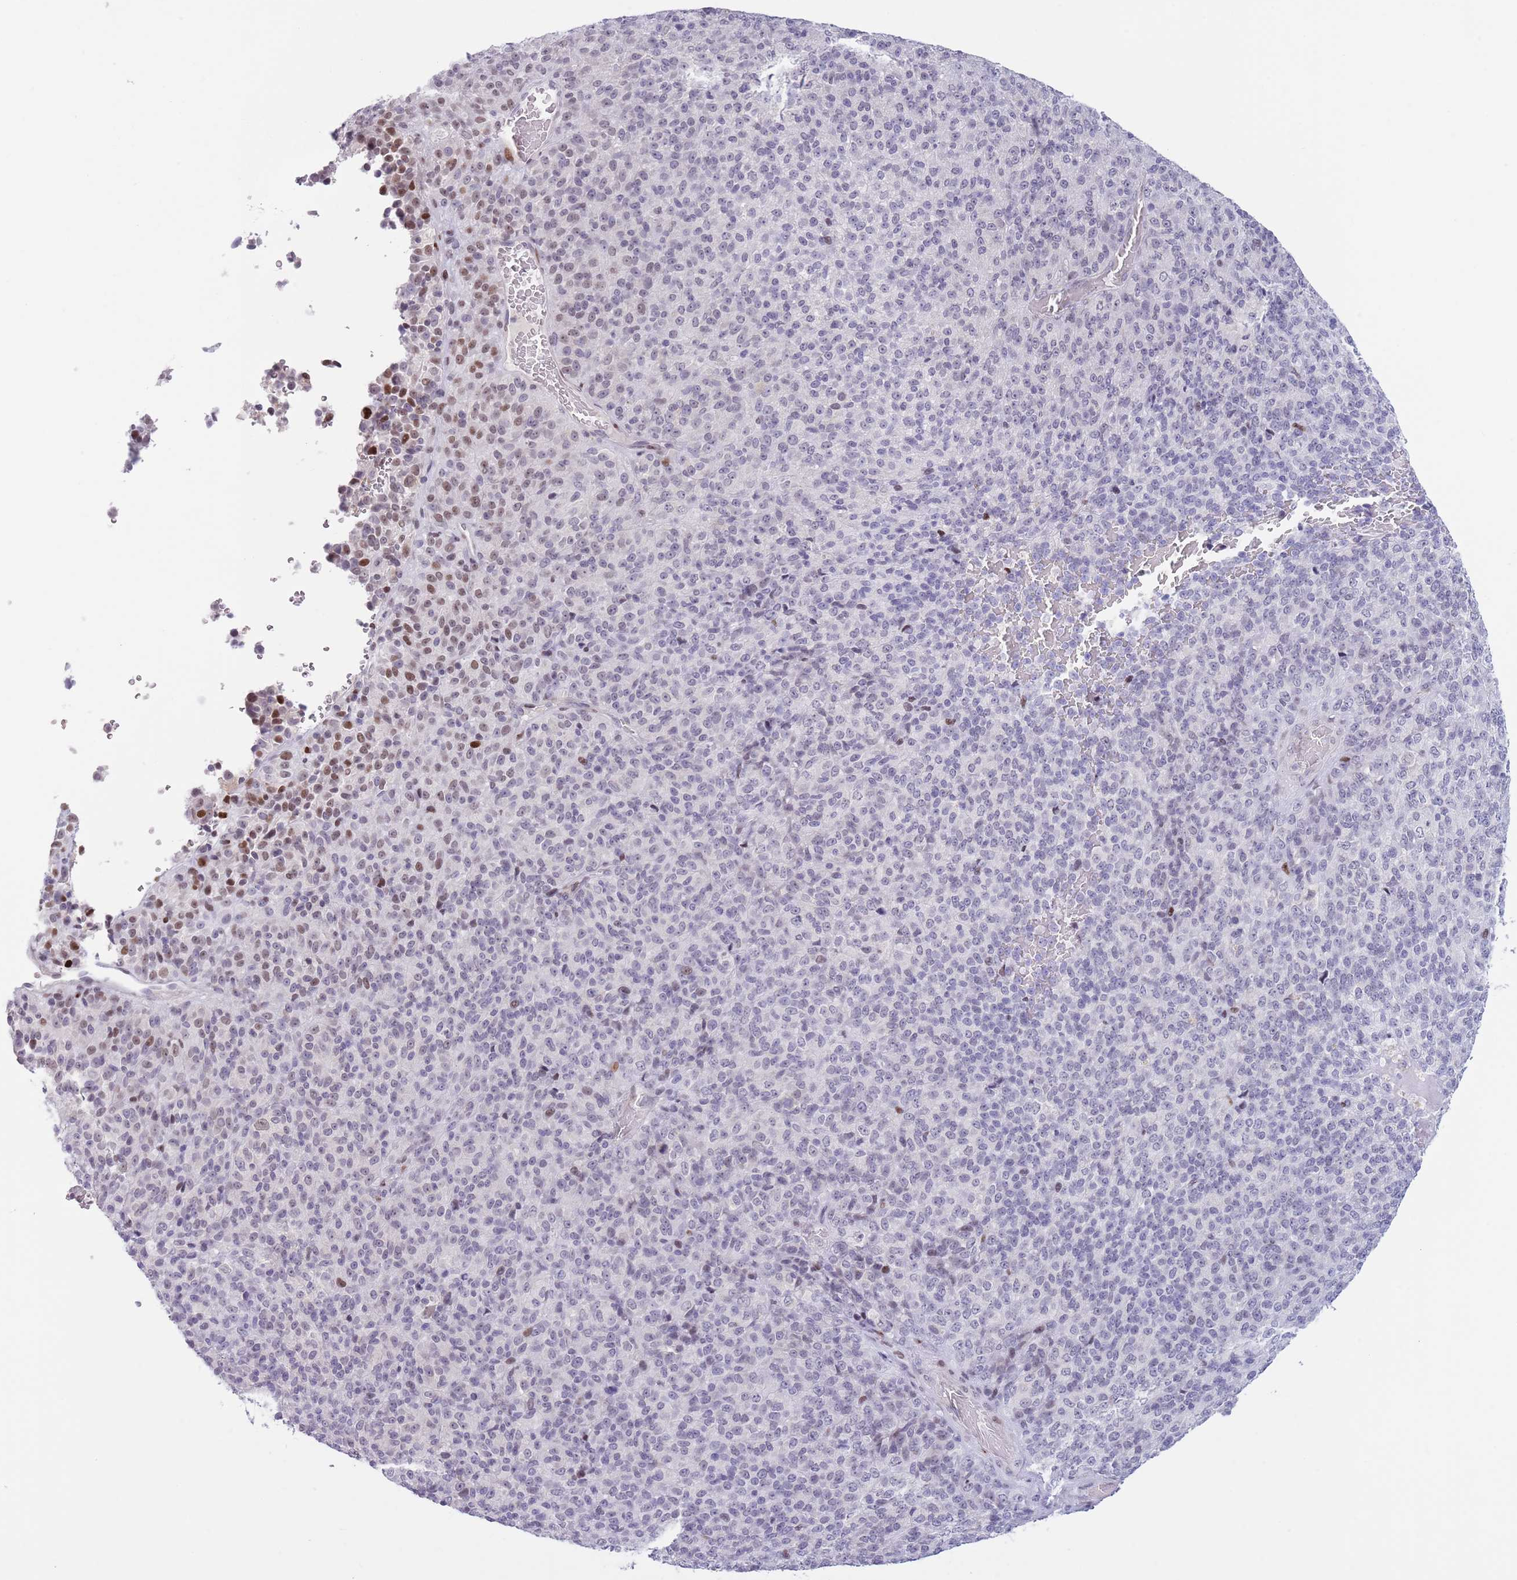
{"staining": {"intensity": "moderate", "quantity": "<25%", "location": "nuclear"}, "tissue": "melanoma", "cell_type": "Tumor cells", "image_type": "cancer", "snomed": [{"axis": "morphology", "description": "Malignant melanoma, Metastatic site"}, {"axis": "topography", "description": "Brain"}], "caption": "An immunohistochemistry (IHC) image of neoplastic tissue is shown. Protein staining in brown shows moderate nuclear positivity in melanoma within tumor cells.", "gene": "MFSD10", "patient": {"sex": "female", "age": 56}}